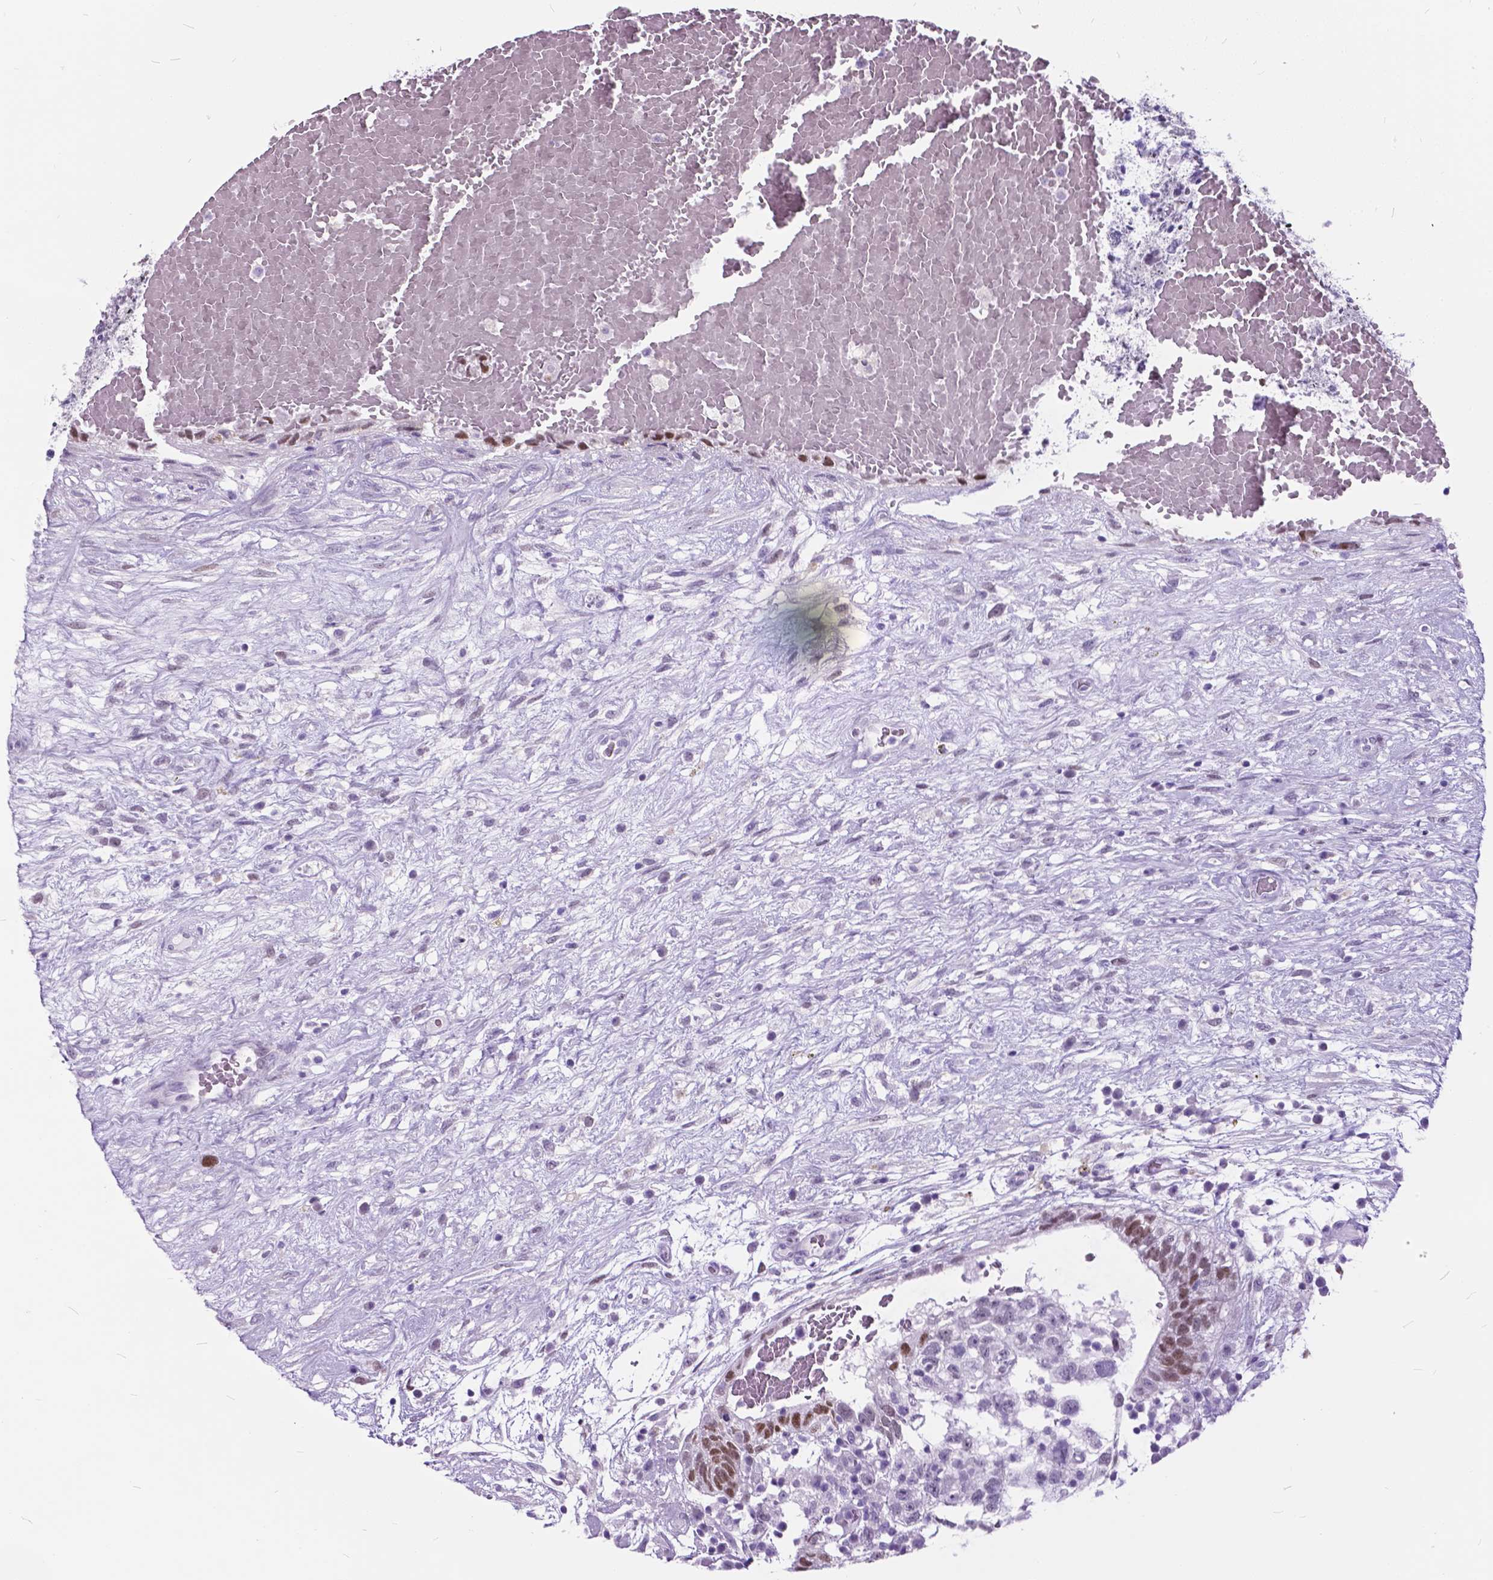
{"staining": {"intensity": "moderate", "quantity": "25%-75%", "location": "nuclear"}, "tissue": "testis cancer", "cell_type": "Tumor cells", "image_type": "cancer", "snomed": [{"axis": "morphology", "description": "Normal tissue, NOS"}, {"axis": "morphology", "description": "Carcinoma, Embryonal, NOS"}, {"axis": "topography", "description": "Testis"}], "caption": "Protein staining reveals moderate nuclear staining in about 25%-75% of tumor cells in embryonal carcinoma (testis).", "gene": "BSND", "patient": {"sex": "male", "age": 32}}